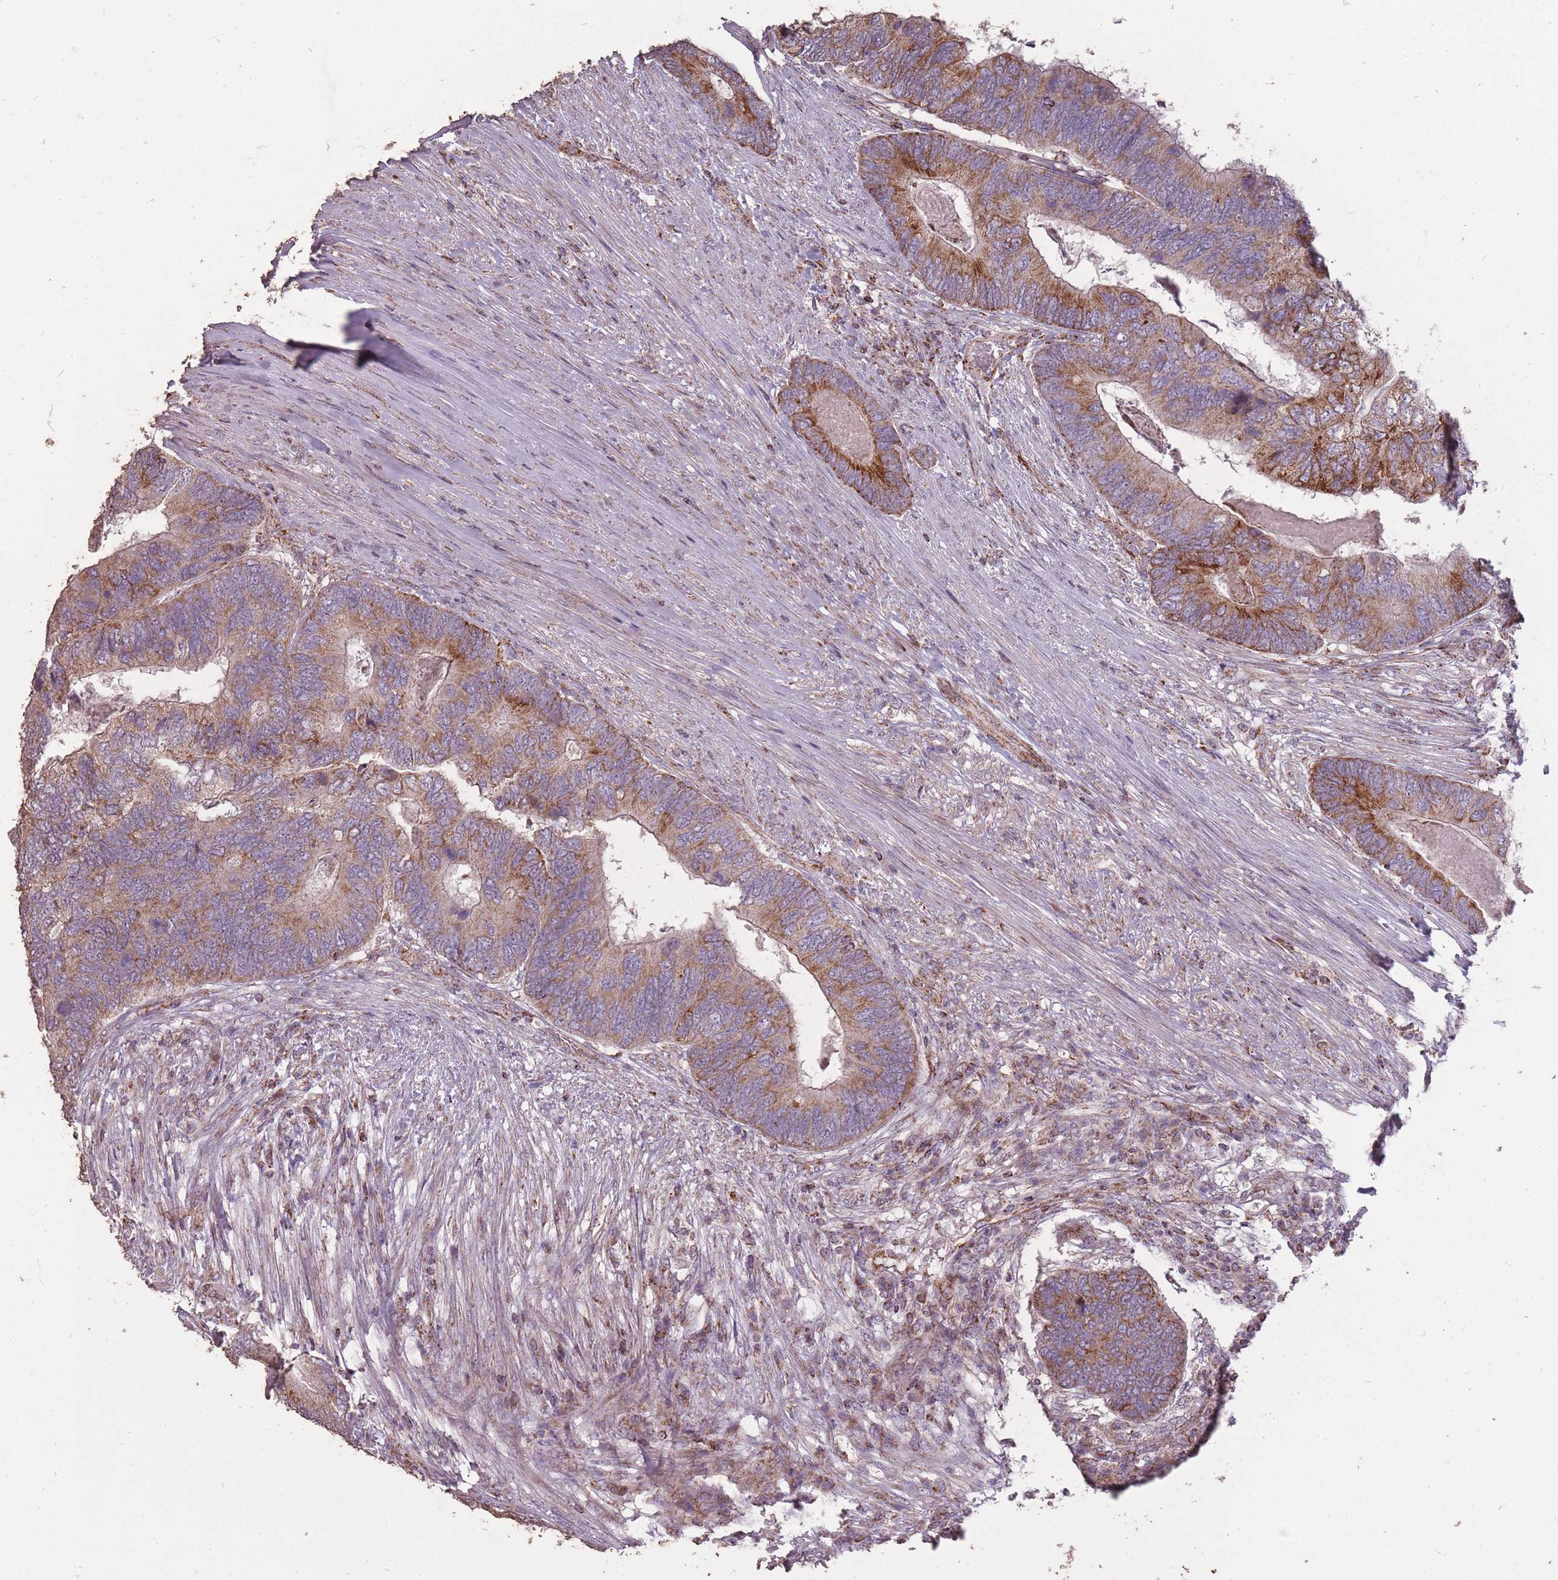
{"staining": {"intensity": "strong", "quantity": ">75%", "location": "cytoplasmic/membranous"}, "tissue": "colorectal cancer", "cell_type": "Tumor cells", "image_type": "cancer", "snomed": [{"axis": "morphology", "description": "Adenocarcinoma, NOS"}, {"axis": "topography", "description": "Colon"}], "caption": "Colorectal cancer (adenocarcinoma) was stained to show a protein in brown. There is high levels of strong cytoplasmic/membranous positivity in about >75% of tumor cells.", "gene": "CNOT8", "patient": {"sex": "female", "age": 67}}